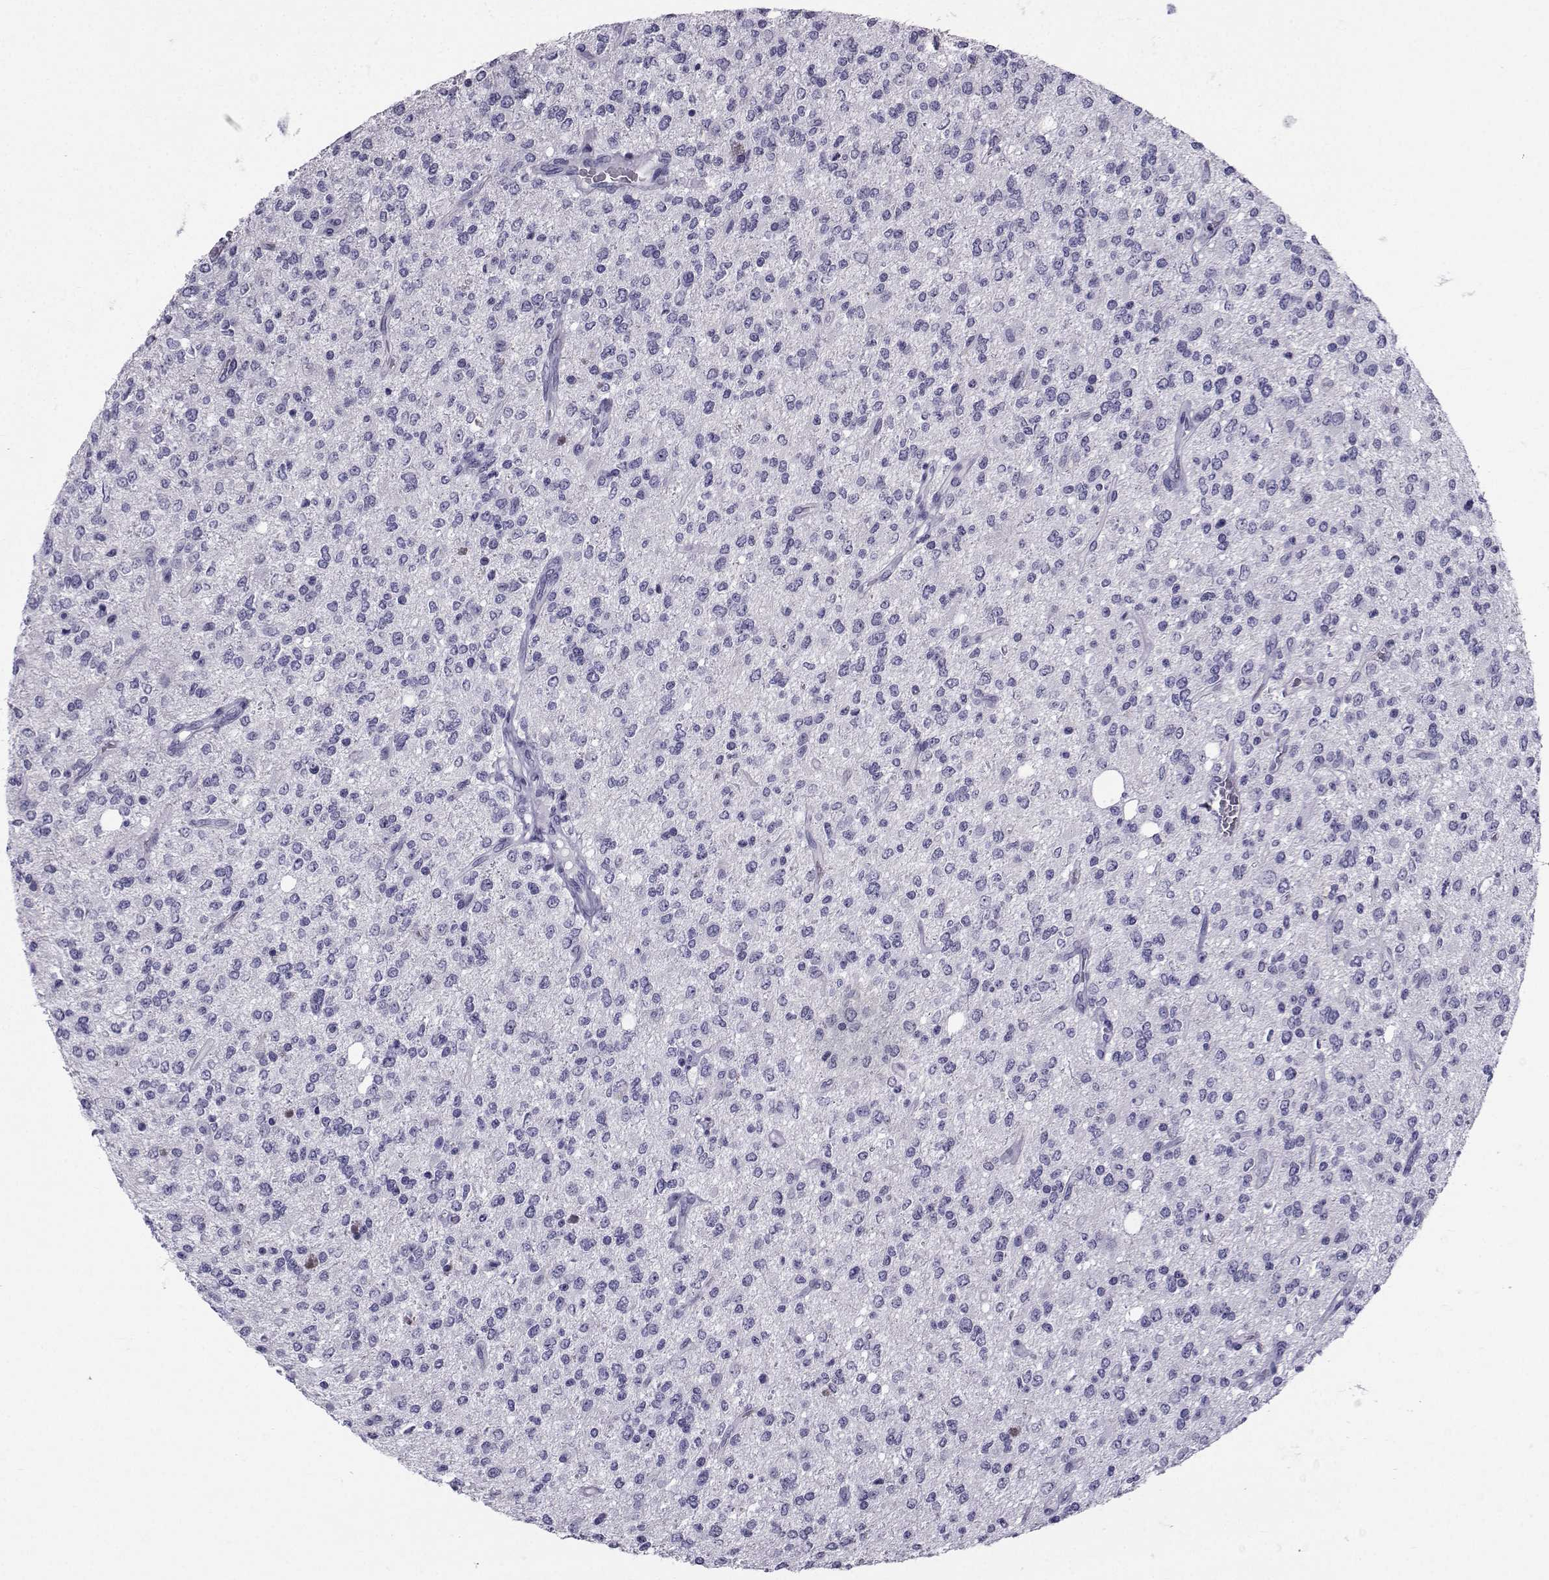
{"staining": {"intensity": "negative", "quantity": "none", "location": "none"}, "tissue": "glioma", "cell_type": "Tumor cells", "image_type": "cancer", "snomed": [{"axis": "morphology", "description": "Glioma, malignant, Low grade"}, {"axis": "topography", "description": "Brain"}], "caption": "Tumor cells are negative for protein expression in human glioma.", "gene": "SPANXD", "patient": {"sex": "male", "age": 67}}